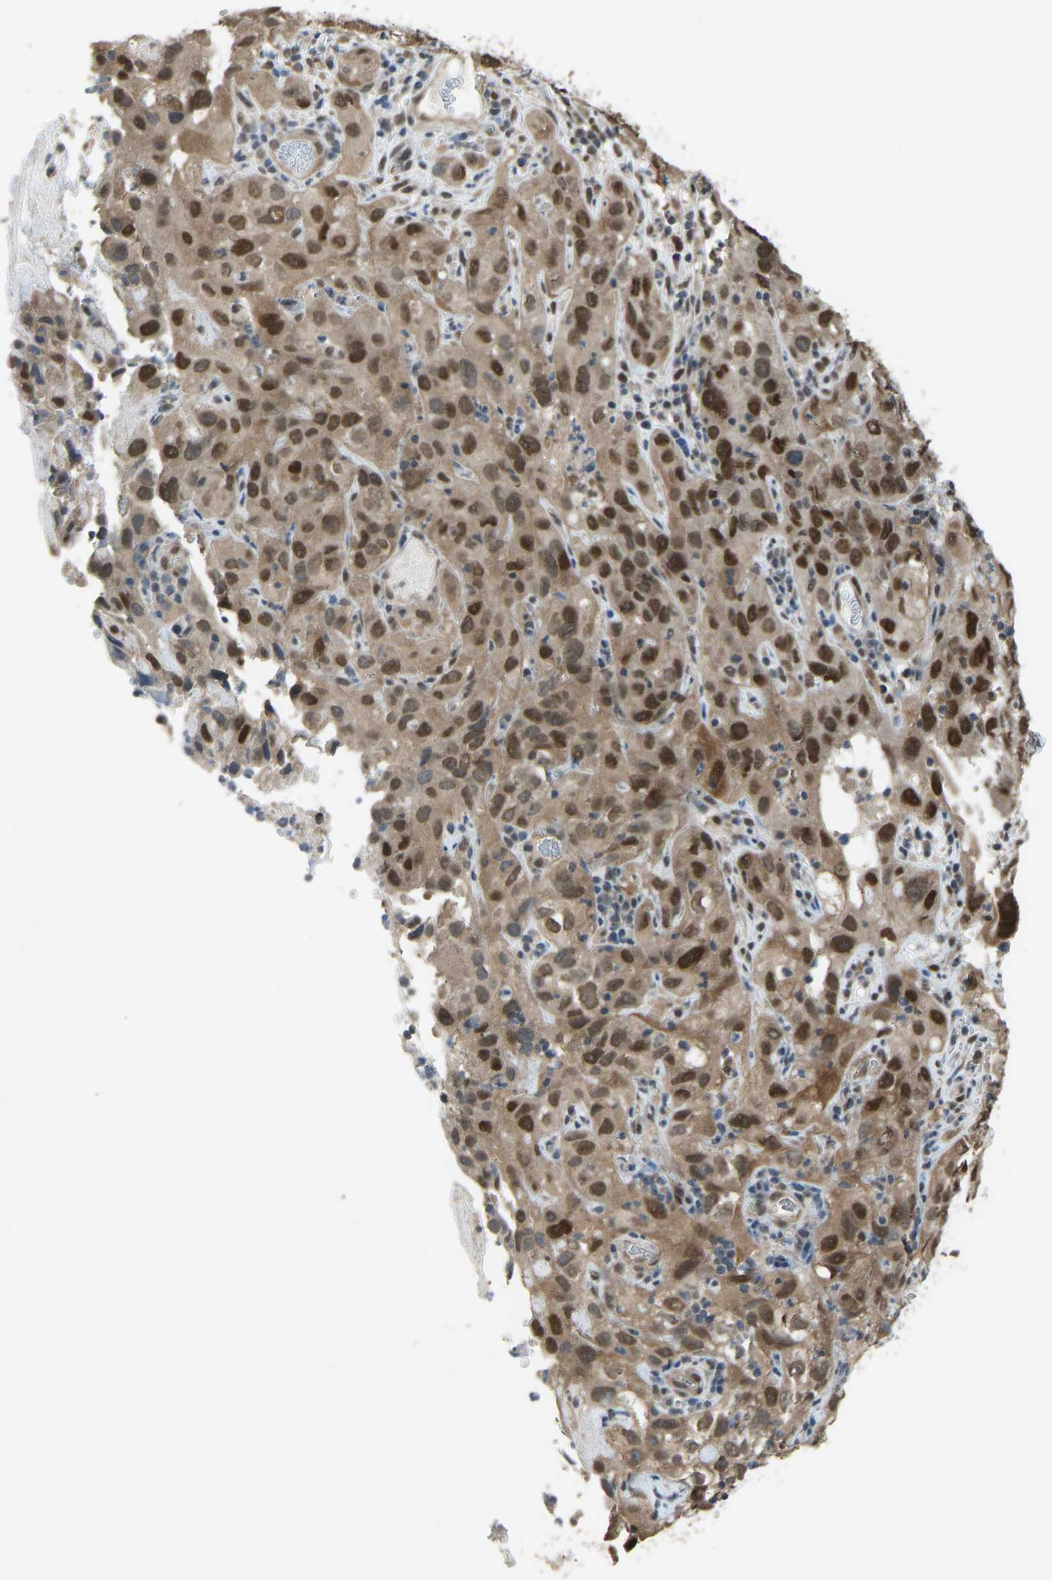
{"staining": {"intensity": "strong", "quantity": ">75%", "location": "cytoplasmic/membranous,nuclear"}, "tissue": "cervical cancer", "cell_type": "Tumor cells", "image_type": "cancer", "snomed": [{"axis": "morphology", "description": "Squamous cell carcinoma, NOS"}, {"axis": "topography", "description": "Cervix"}], "caption": "DAB immunohistochemical staining of cervical squamous cell carcinoma reveals strong cytoplasmic/membranous and nuclear protein staining in approximately >75% of tumor cells.", "gene": "KPNA6", "patient": {"sex": "female", "age": 32}}